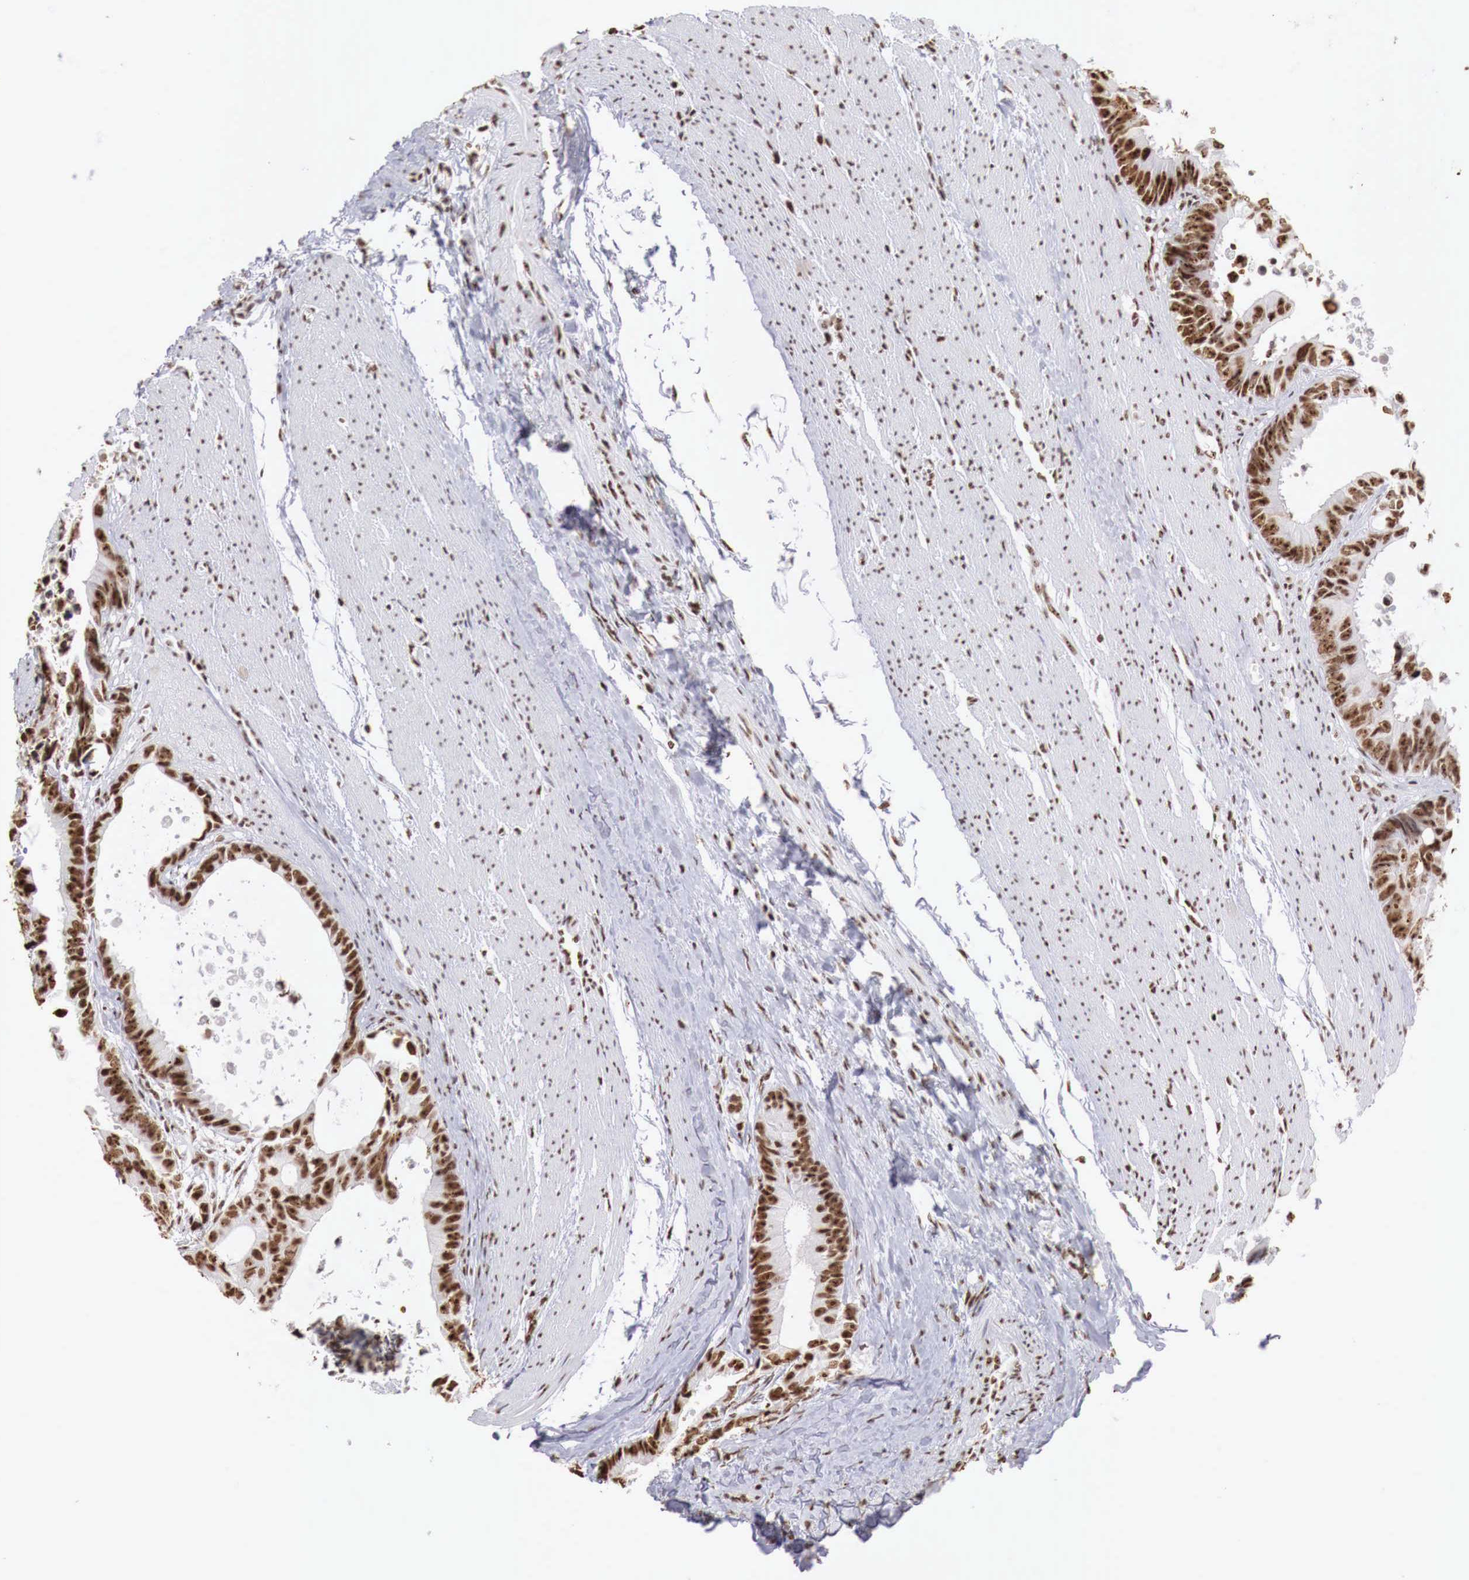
{"staining": {"intensity": "strong", "quantity": ">75%", "location": "nuclear"}, "tissue": "colorectal cancer", "cell_type": "Tumor cells", "image_type": "cancer", "snomed": [{"axis": "morphology", "description": "Adenocarcinoma, NOS"}, {"axis": "topography", "description": "Rectum"}], "caption": "Human colorectal adenocarcinoma stained with a protein marker shows strong staining in tumor cells.", "gene": "DKC1", "patient": {"sex": "female", "age": 98}}